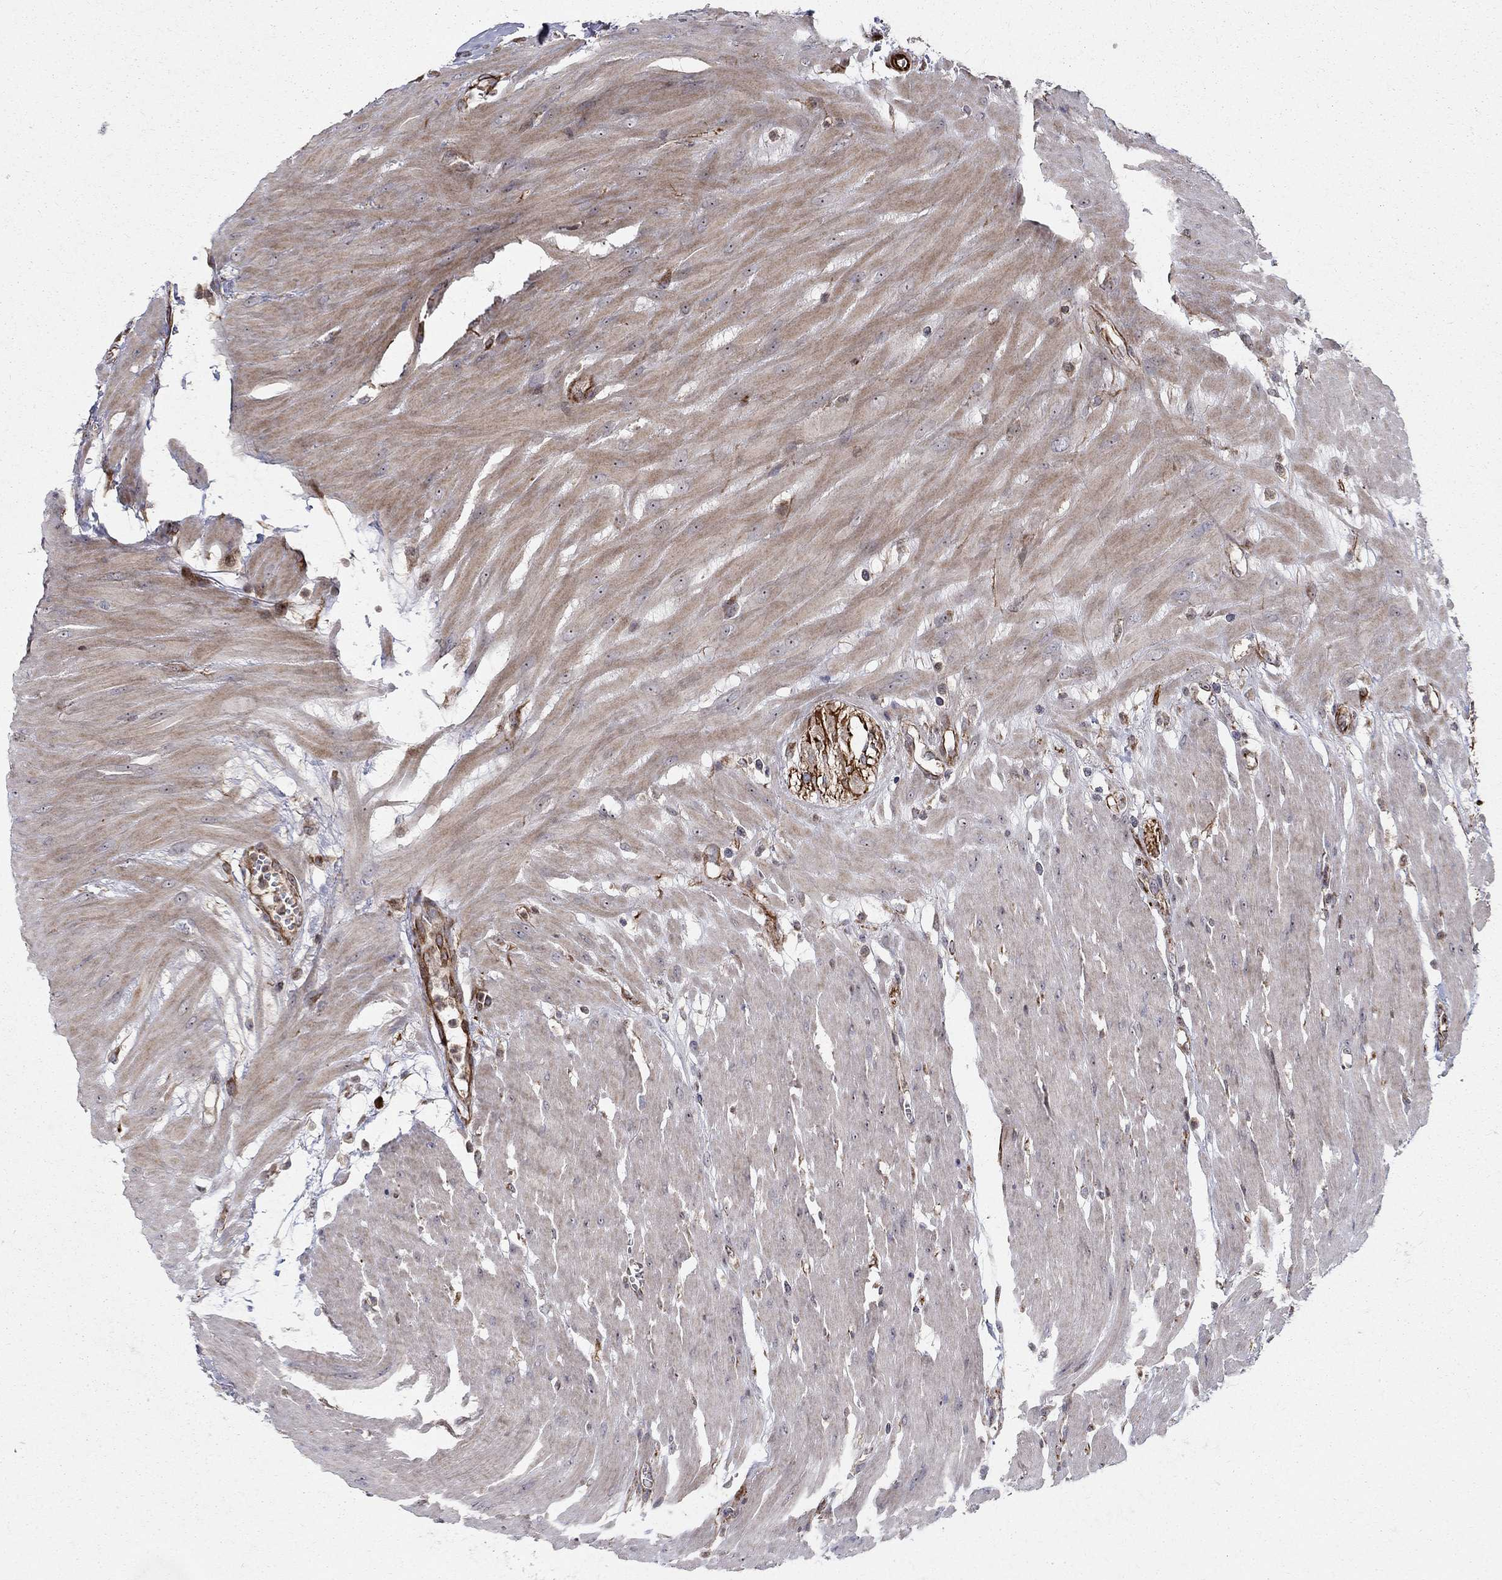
{"staining": {"intensity": "negative", "quantity": "none", "location": "none"}, "tissue": "colon", "cell_type": "Endothelial cells", "image_type": "normal", "snomed": [{"axis": "morphology", "description": "Normal tissue, NOS"}, {"axis": "morphology", "description": "Adenocarcinoma, NOS"}, {"axis": "topography", "description": "Colon"}], "caption": "The immunohistochemistry (IHC) histopathology image has no significant positivity in endothelial cells of colon.", "gene": "MSRA", "patient": {"sex": "male", "age": 65}}